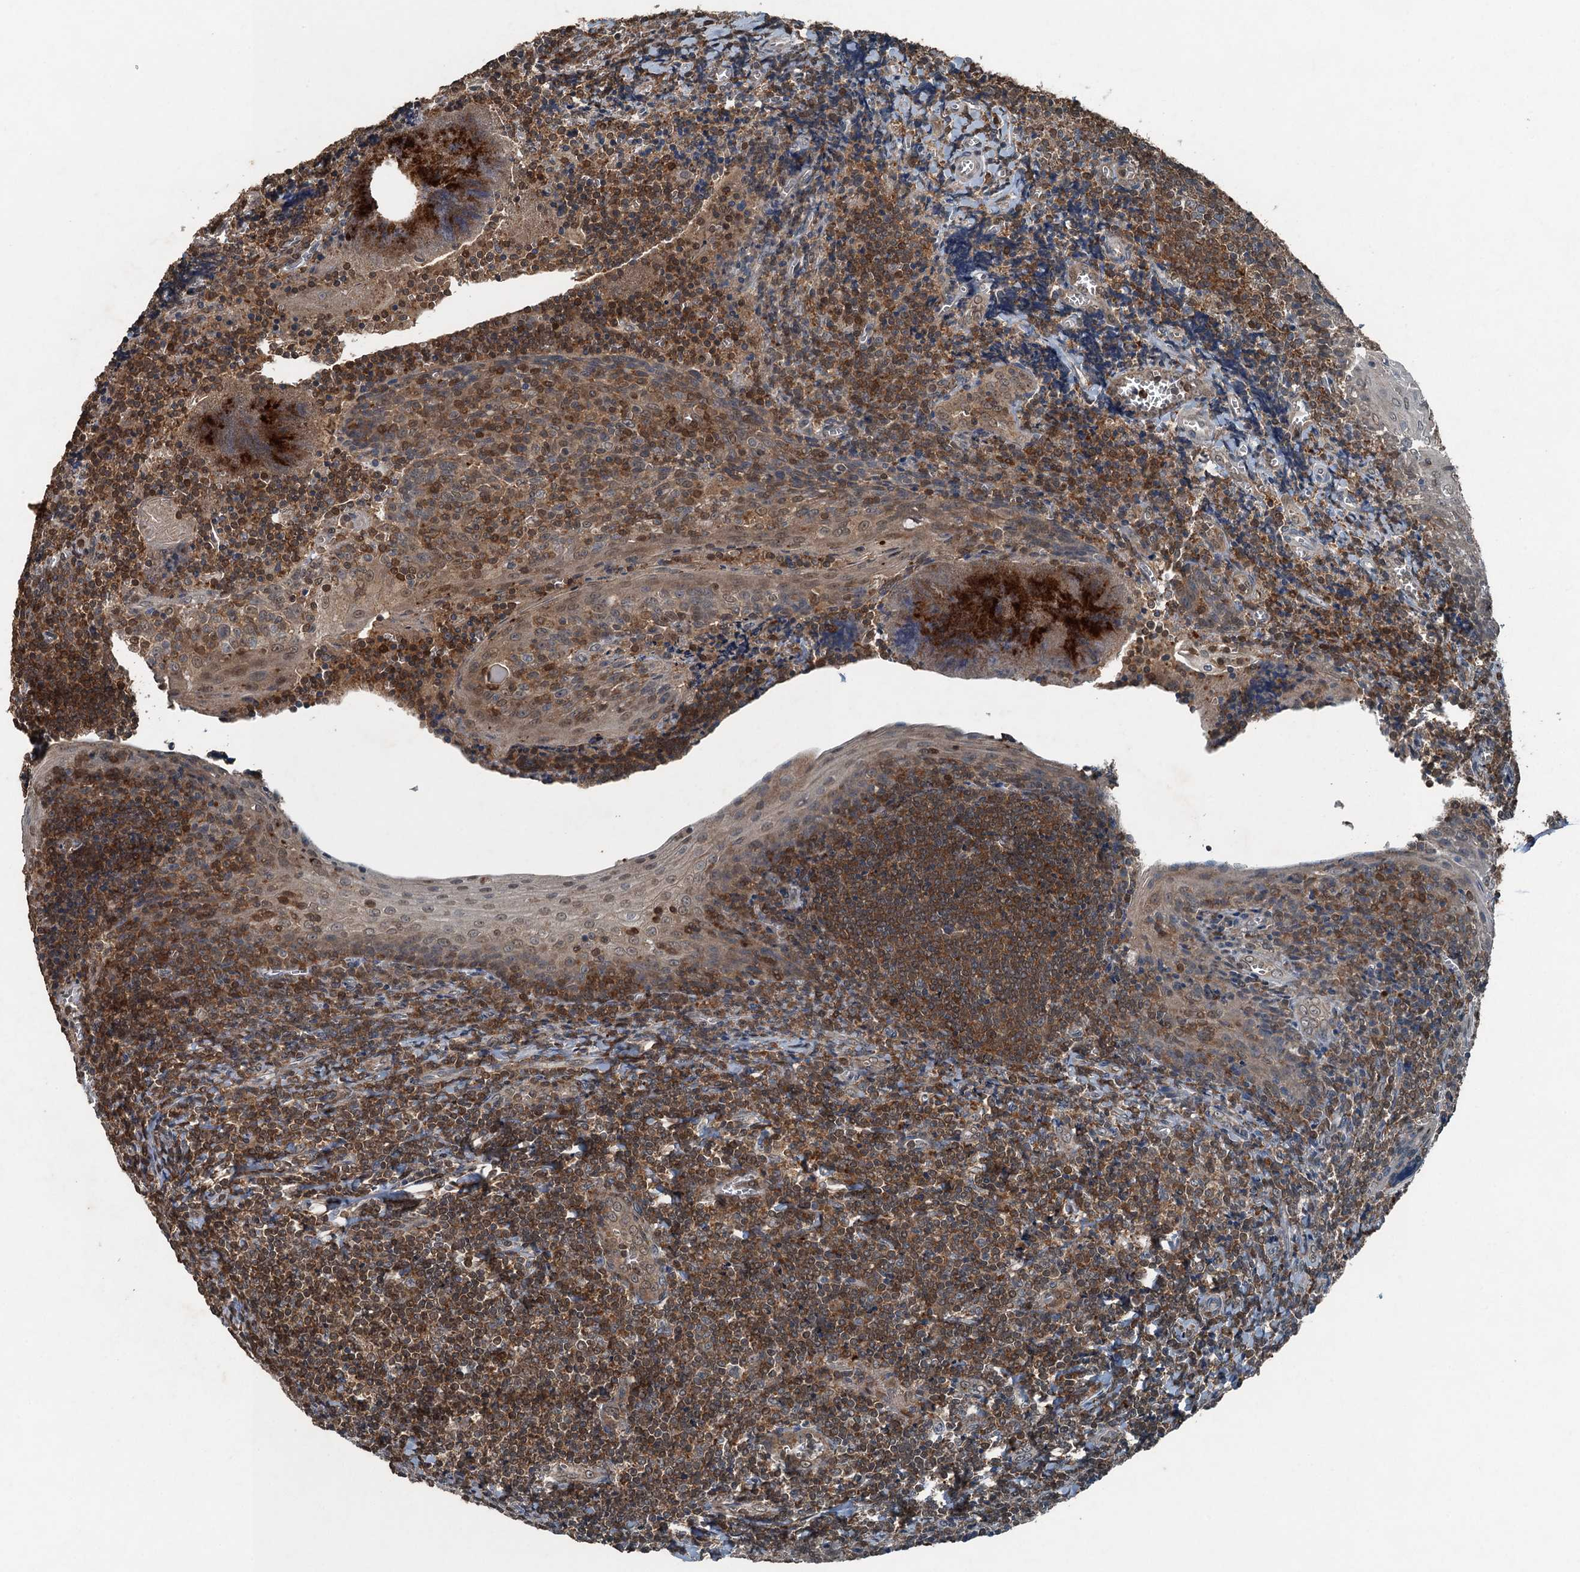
{"staining": {"intensity": "moderate", "quantity": "<25%", "location": "cytoplasmic/membranous"}, "tissue": "tonsil", "cell_type": "Germinal center cells", "image_type": "normal", "snomed": [{"axis": "morphology", "description": "Normal tissue, NOS"}, {"axis": "topography", "description": "Tonsil"}], "caption": "Immunohistochemistry (IHC) staining of normal tonsil, which displays low levels of moderate cytoplasmic/membranous positivity in approximately <25% of germinal center cells indicating moderate cytoplasmic/membranous protein staining. The staining was performed using DAB (brown) for protein detection and nuclei were counterstained in hematoxylin (blue).", "gene": "TCTN1", "patient": {"sex": "male", "age": 27}}